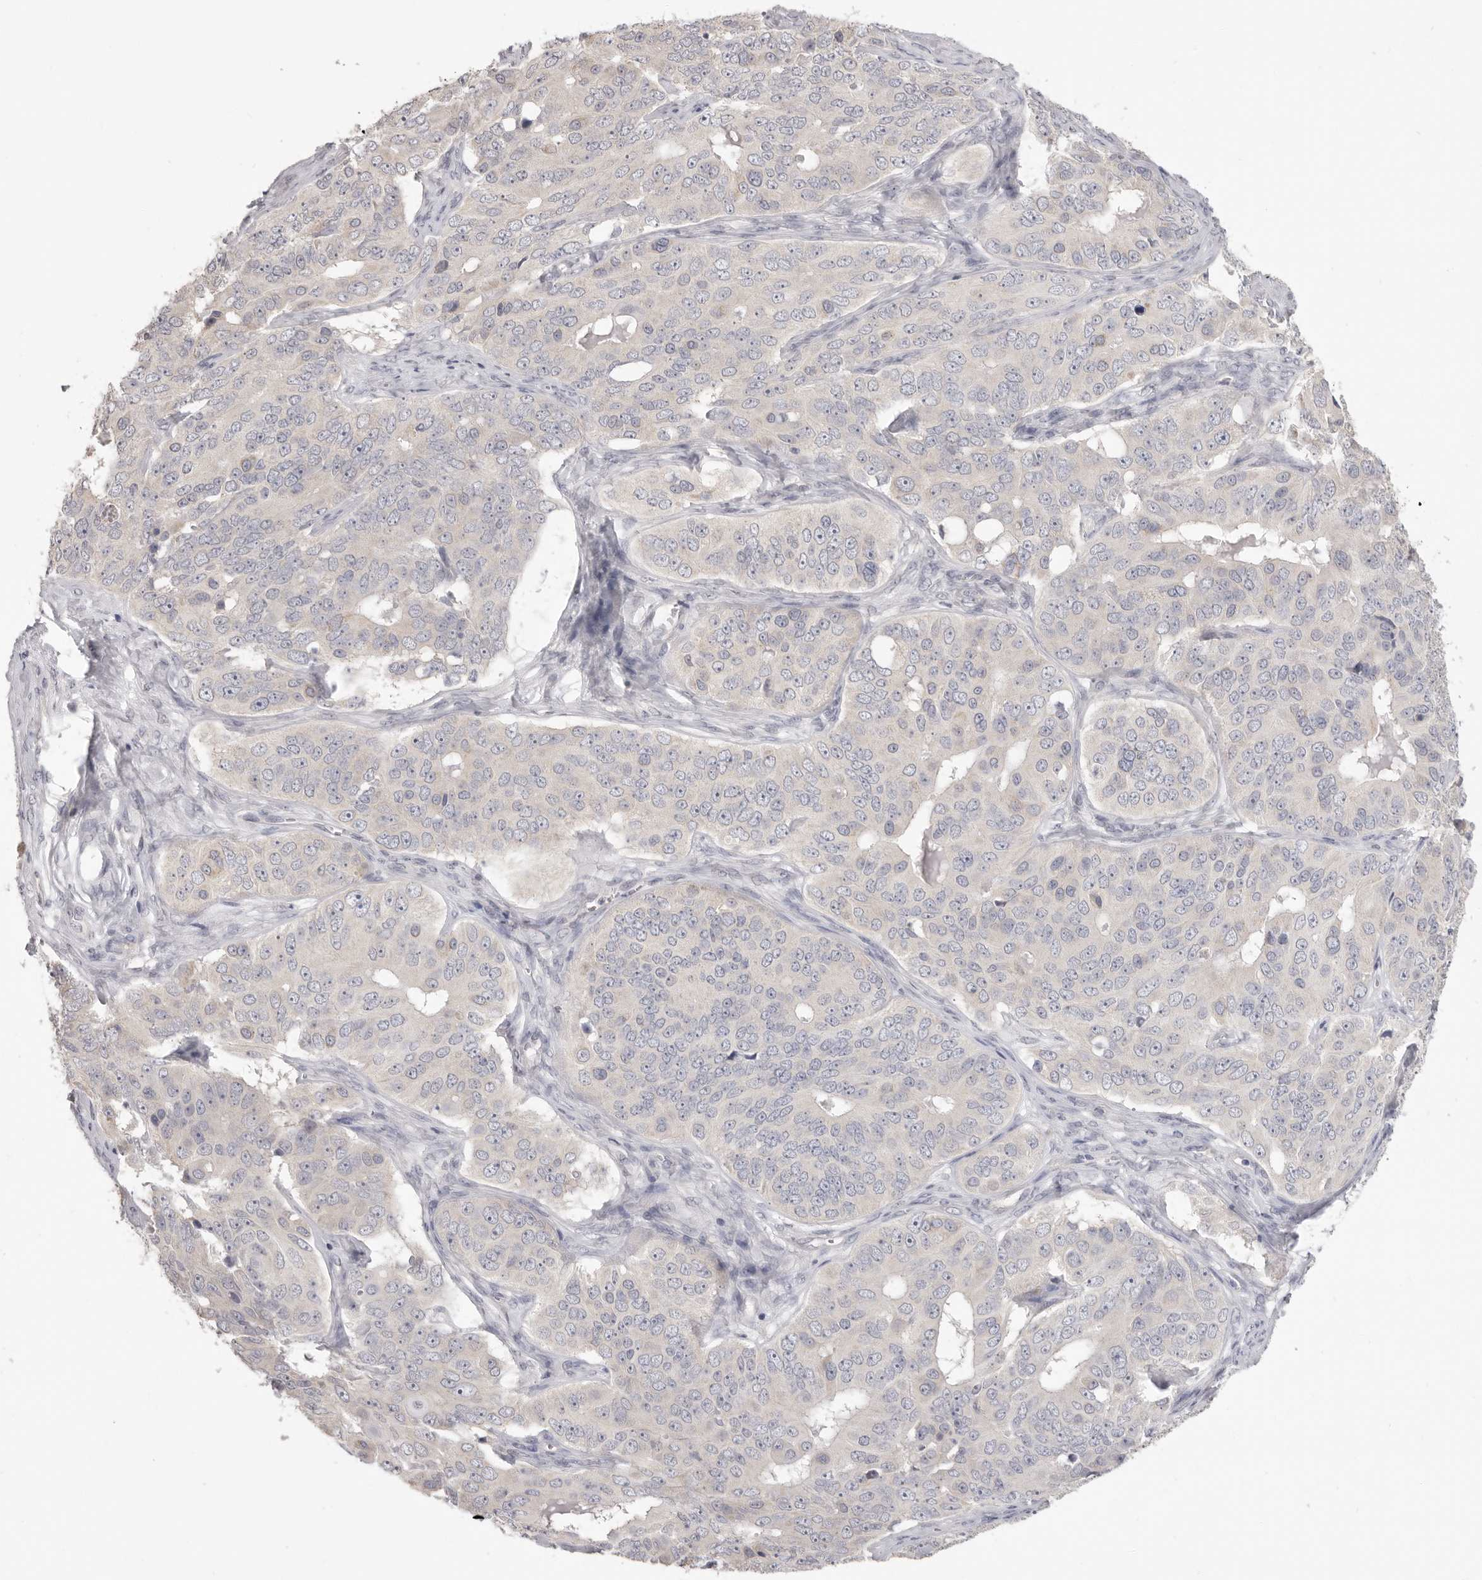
{"staining": {"intensity": "negative", "quantity": "none", "location": "none"}, "tissue": "ovarian cancer", "cell_type": "Tumor cells", "image_type": "cancer", "snomed": [{"axis": "morphology", "description": "Carcinoma, endometroid"}, {"axis": "topography", "description": "Ovary"}], "caption": "Ovarian endometroid carcinoma was stained to show a protein in brown. There is no significant positivity in tumor cells.", "gene": "XIRP1", "patient": {"sex": "female", "age": 51}}